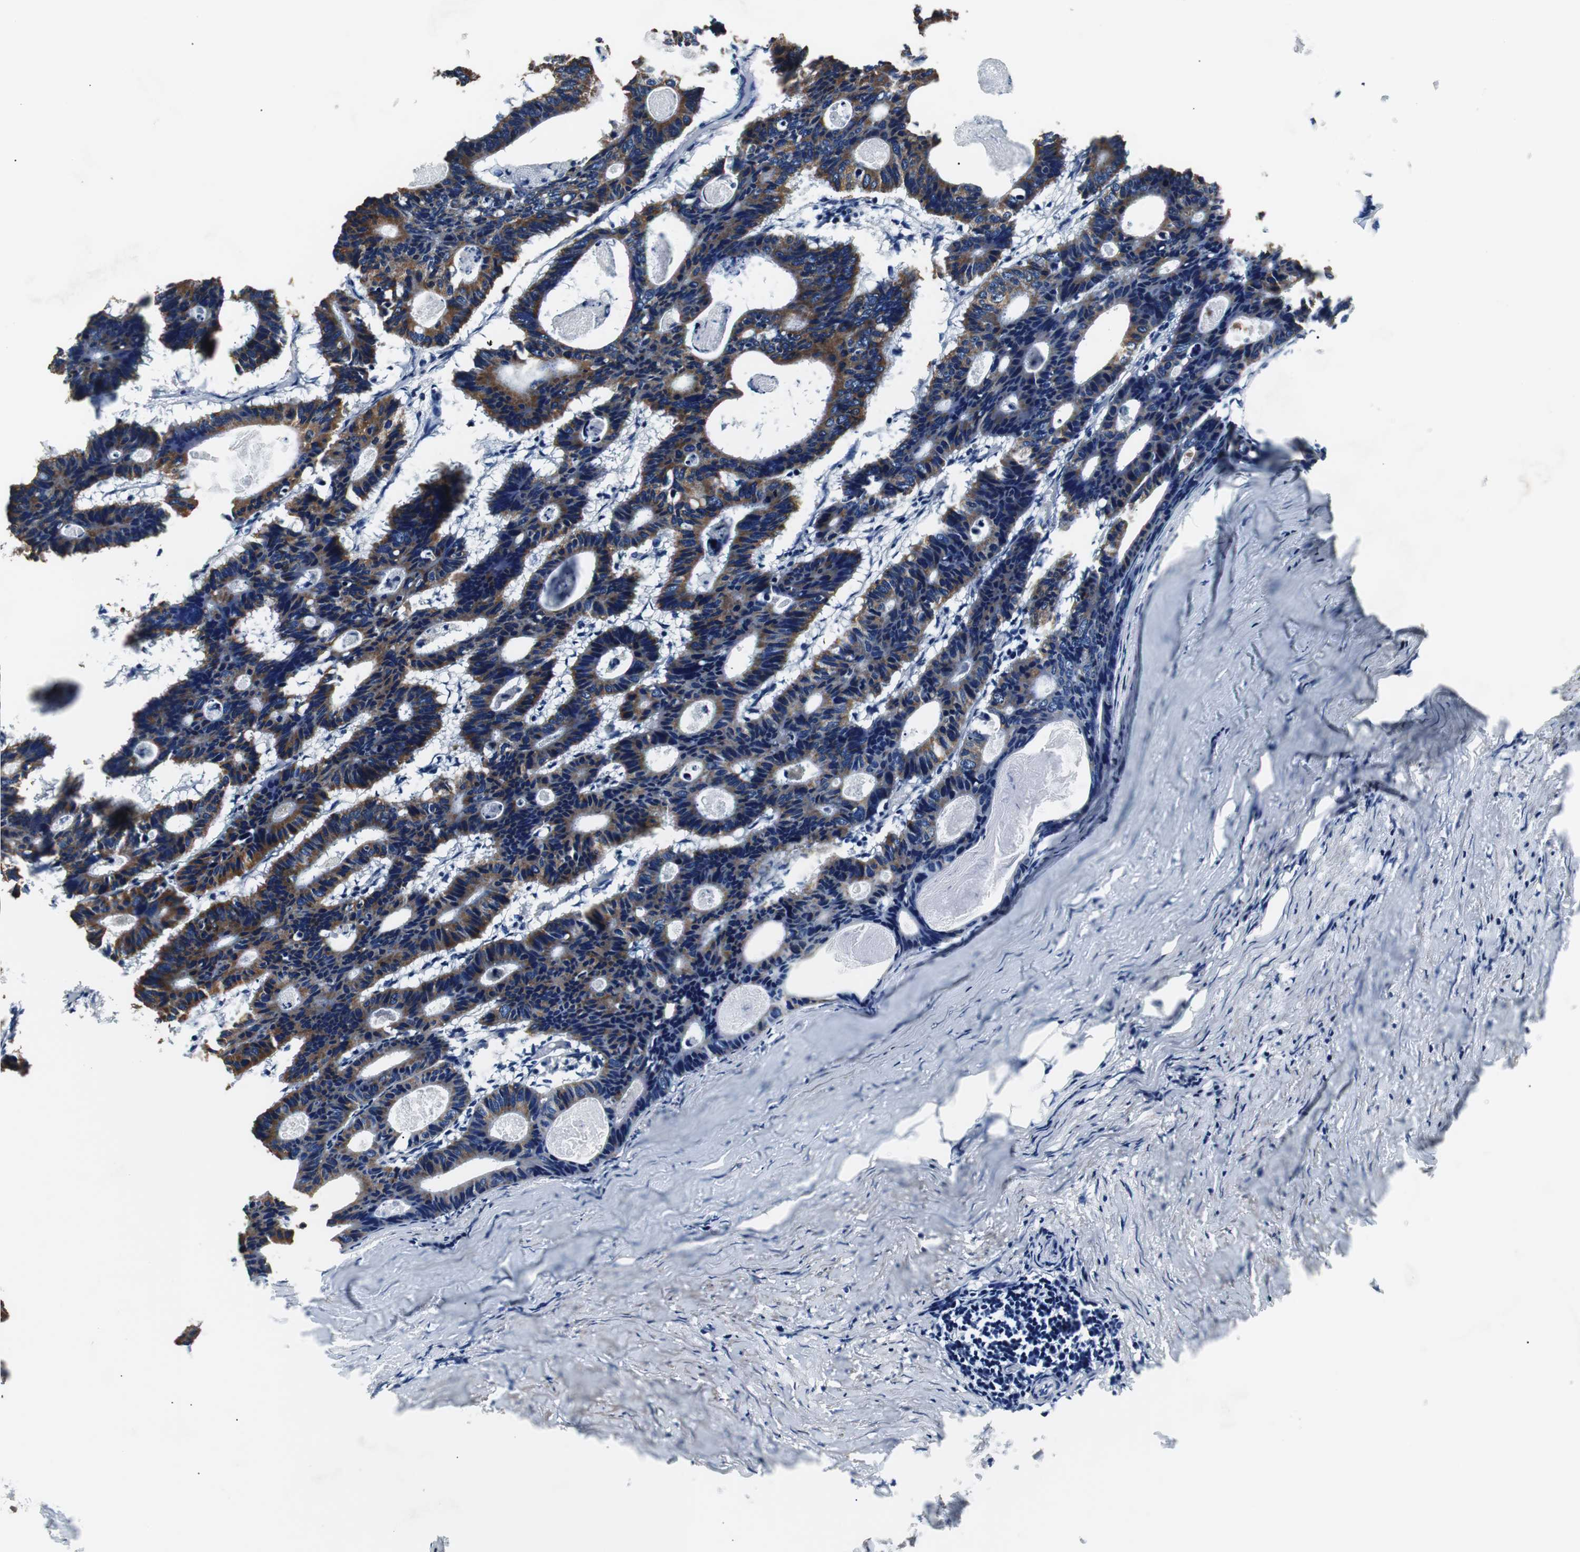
{"staining": {"intensity": "strong", "quantity": ">75%", "location": "cytoplasmic/membranous"}, "tissue": "colorectal cancer", "cell_type": "Tumor cells", "image_type": "cancer", "snomed": [{"axis": "morphology", "description": "Adenocarcinoma, NOS"}, {"axis": "topography", "description": "Colon"}], "caption": "This image displays immunohistochemistry staining of colorectal adenocarcinoma, with high strong cytoplasmic/membranous staining in approximately >75% of tumor cells.", "gene": "PITRM1", "patient": {"sex": "female", "age": 55}}